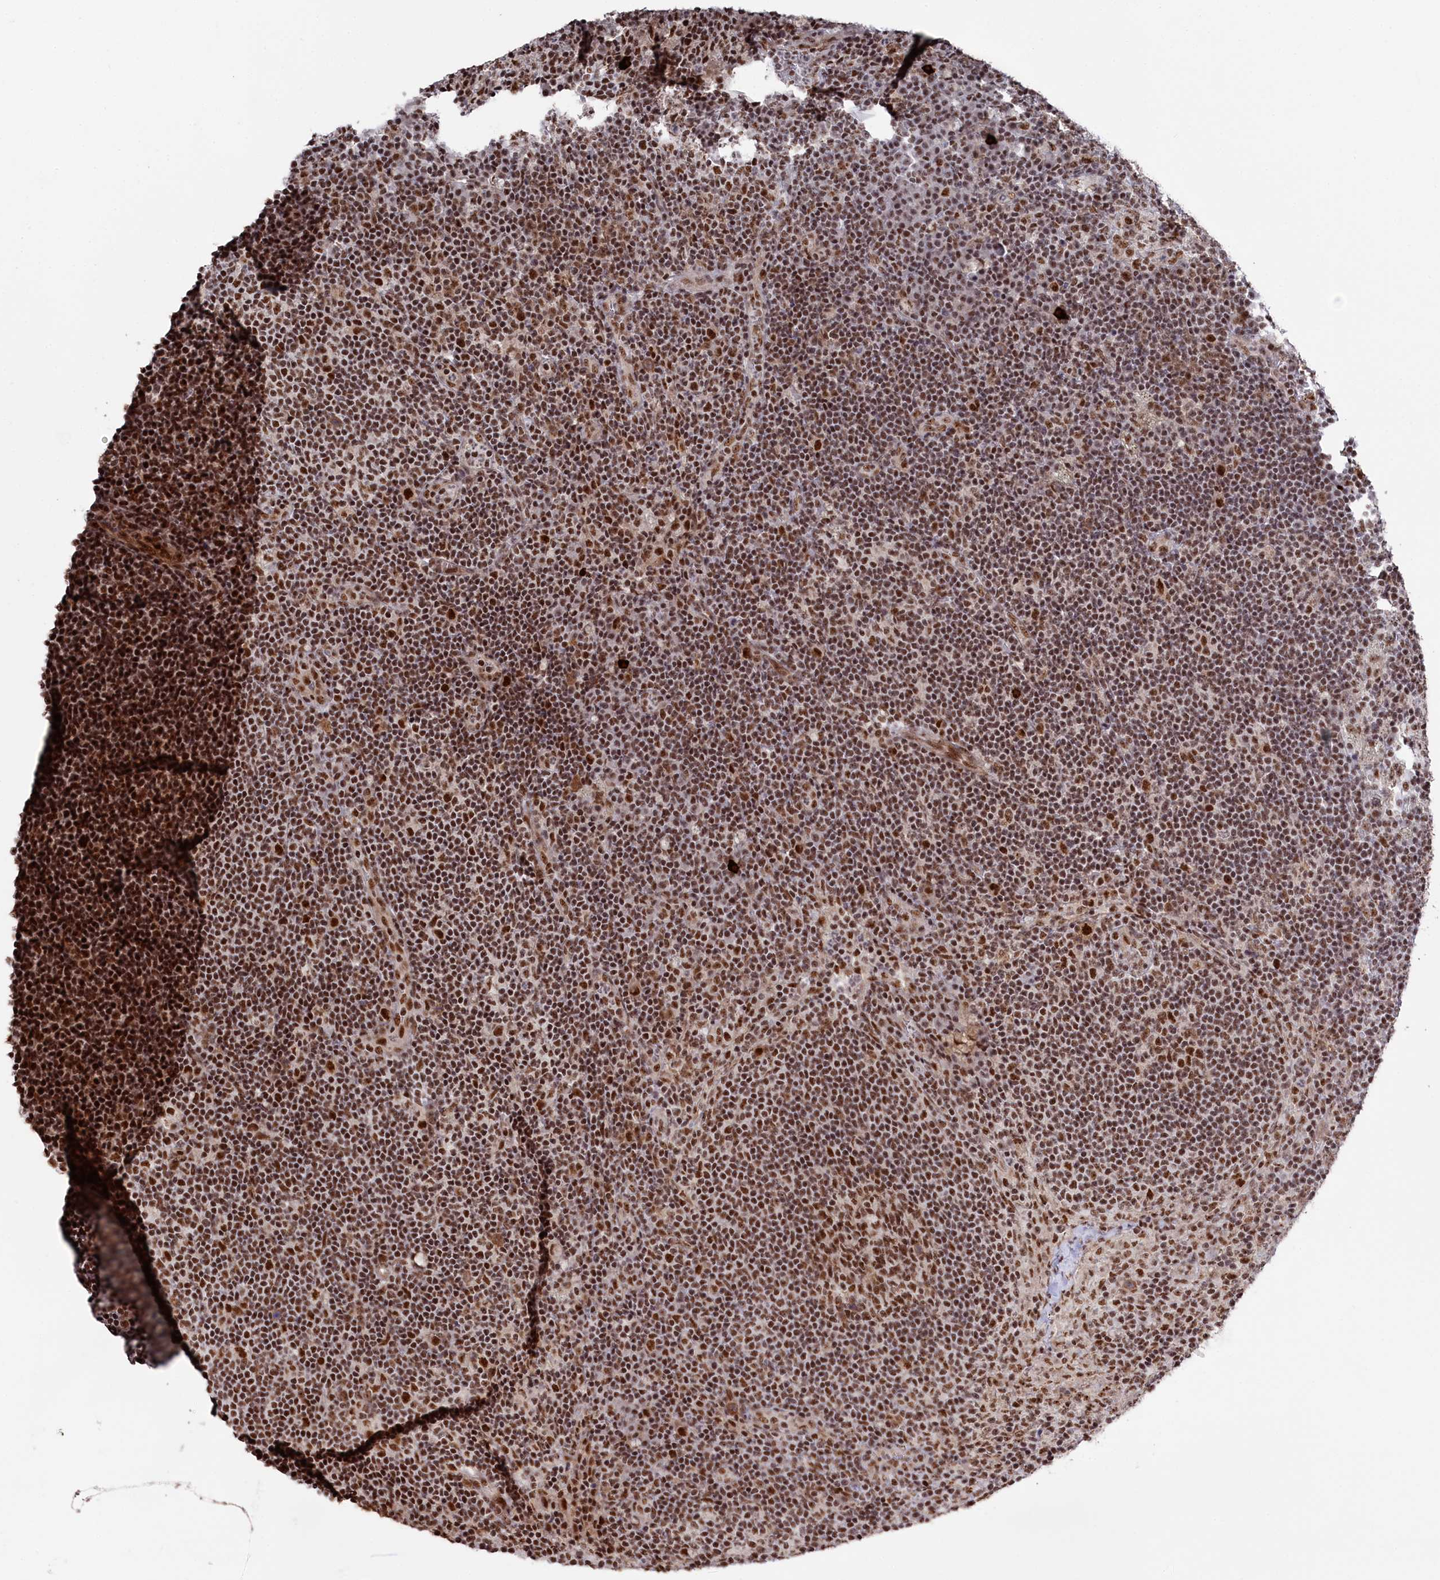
{"staining": {"intensity": "moderate", "quantity": ">75%", "location": "nuclear"}, "tissue": "lymph node", "cell_type": "Germinal center cells", "image_type": "normal", "snomed": [{"axis": "morphology", "description": "Normal tissue, NOS"}, {"axis": "topography", "description": "Lymph node"}], "caption": "Germinal center cells exhibit moderate nuclear positivity in approximately >75% of cells in benign lymph node.", "gene": "POLR2H", "patient": {"sex": "female", "age": 70}}